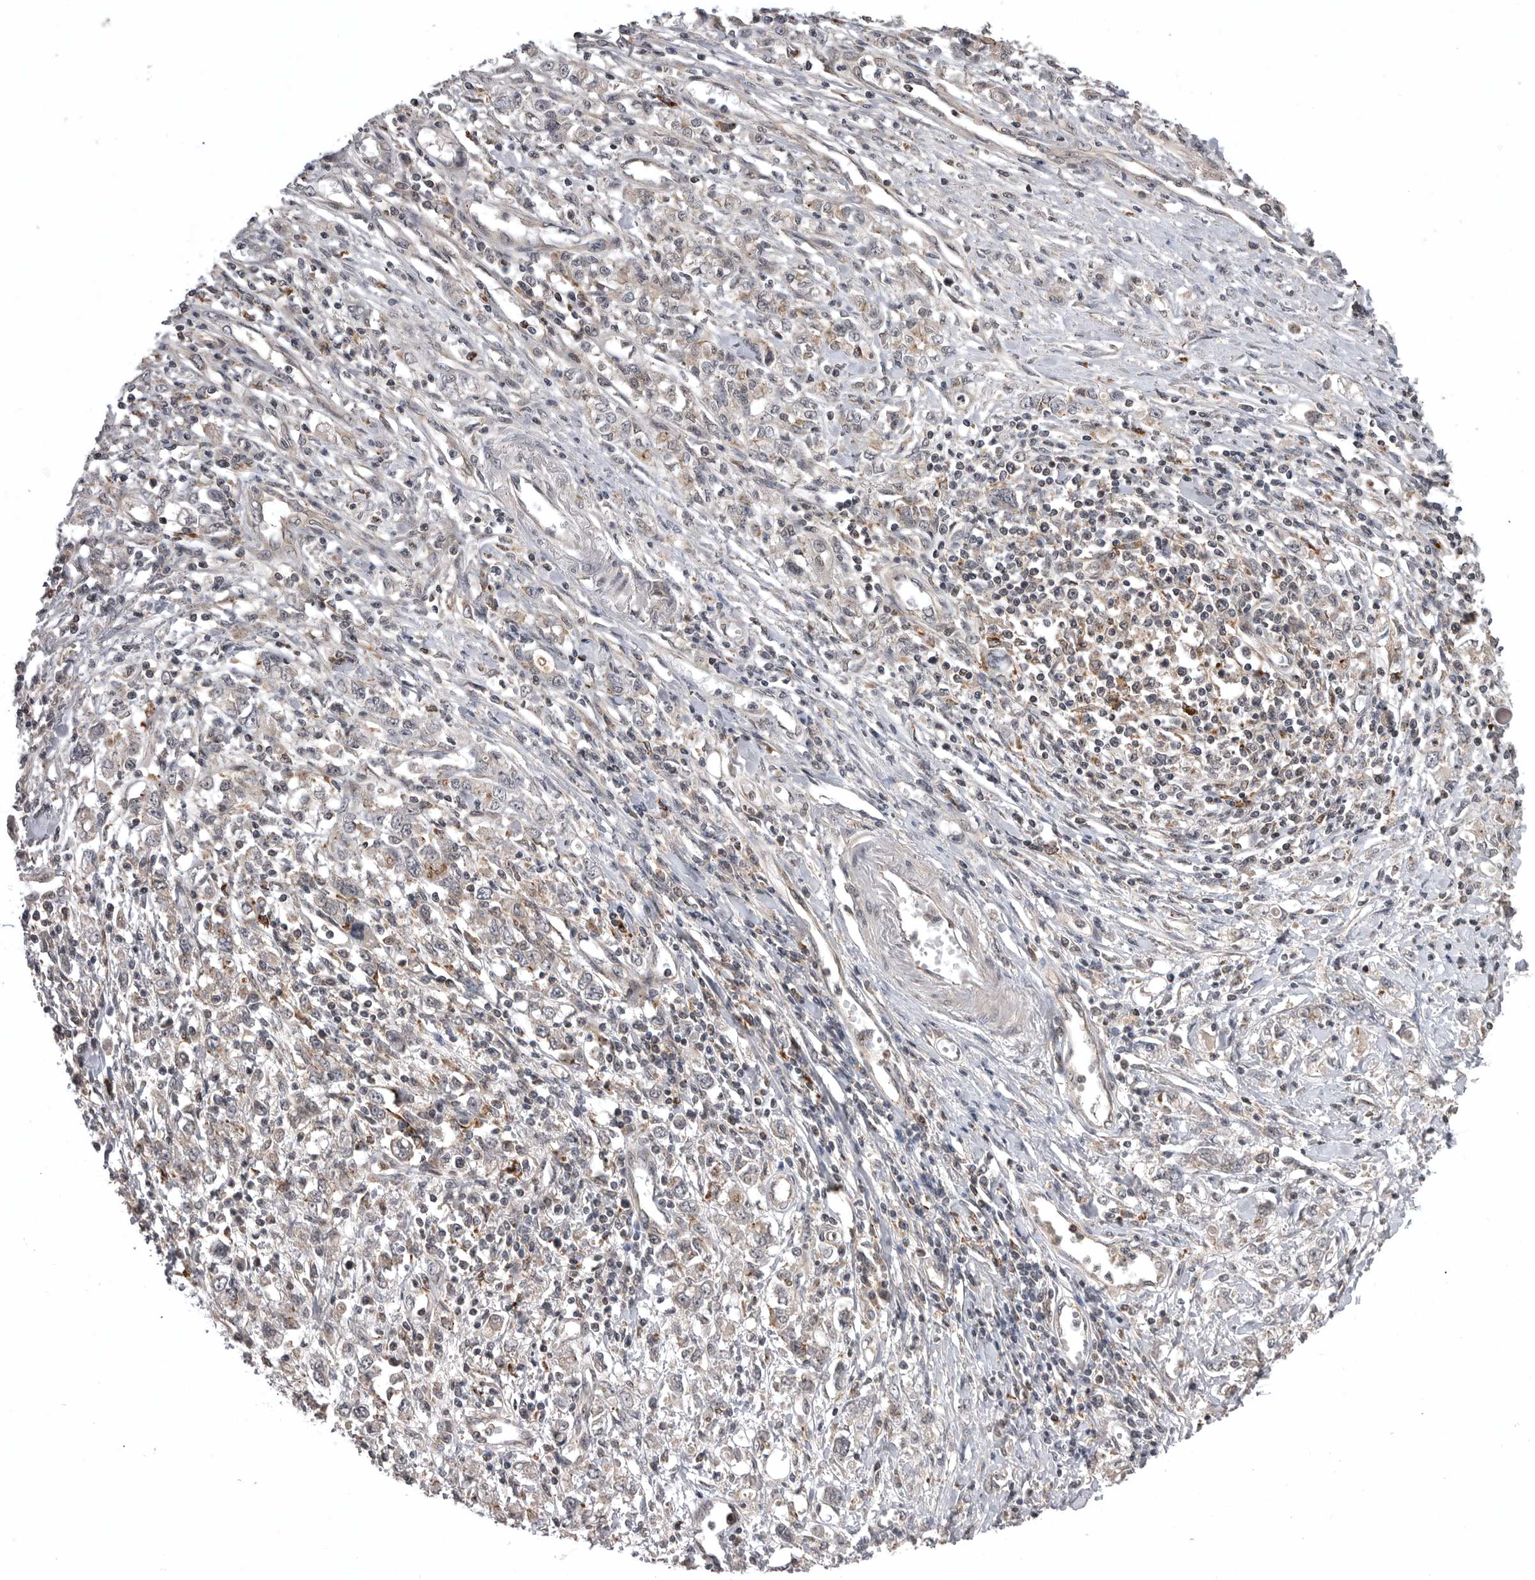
{"staining": {"intensity": "negative", "quantity": "none", "location": "none"}, "tissue": "stomach cancer", "cell_type": "Tumor cells", "image_type": "cancer", "snomed": [{"axis": "morphology", "description": "Adenocarcinoma, NOS"}, {"axis": "topography", "description": "Stomach"}], "caption": "Tumor cells show no significant expression in adenocarcinoma (stomach).", "gene": "AOAH", "patient": {"sex": "female", "age": 76}}